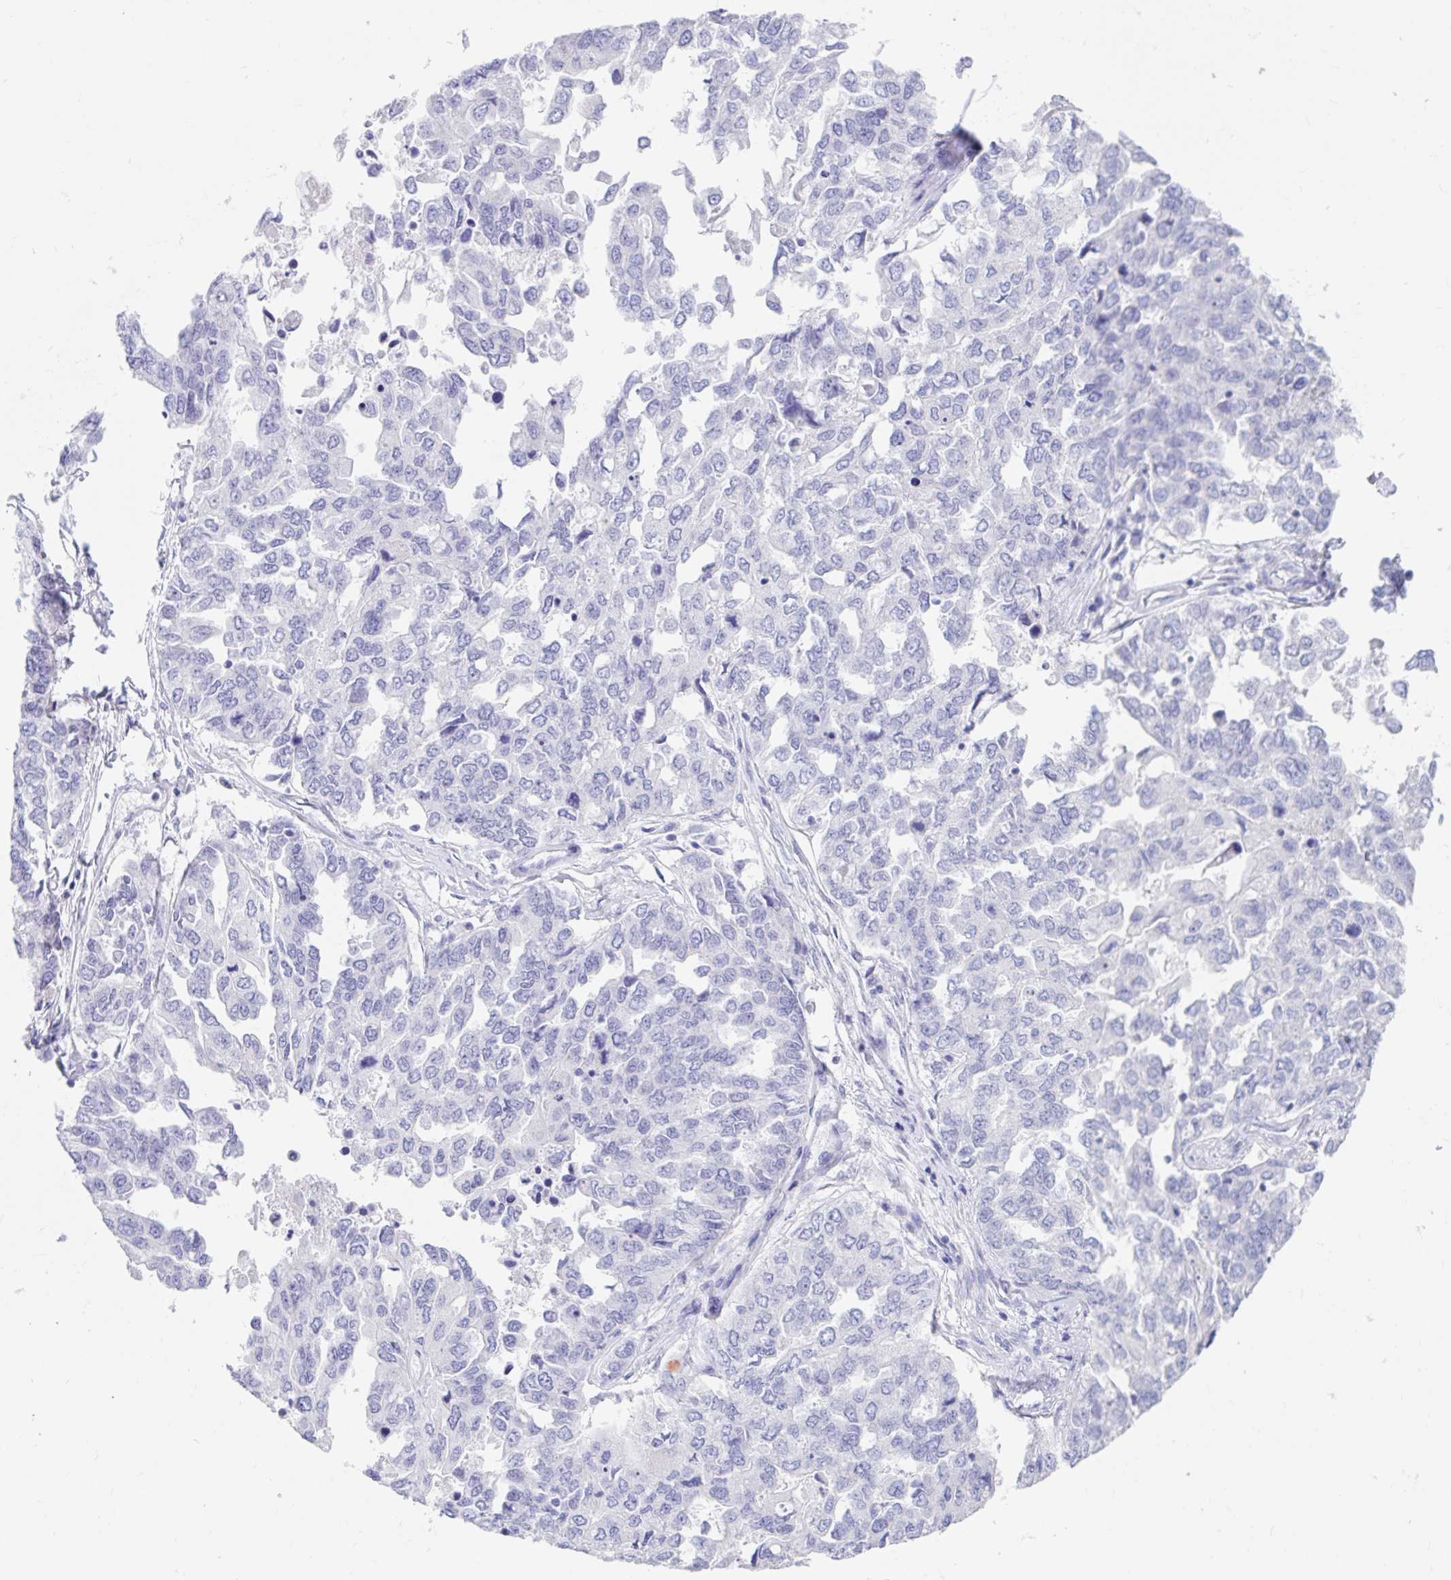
{"staining": {"intensity": "negative", "quantity": "none", "location": "none"}, "tissue": "ovarian cancer", "cell_type": "Tumor cells", "image_type": "cancer", "snomed": [{"axis": "morphology", "description": "Cystadenocarcinoma, serous, NOS"}, {"axis": "topography", "description": "Ovary"}], "caption": "IHC photomicrograph of human ovarian cancer stained for a protein (brown), which shows no positivity in tumor cells.", "gene": "DPEP3", "patient": {"sex": "female", "age": 53}}